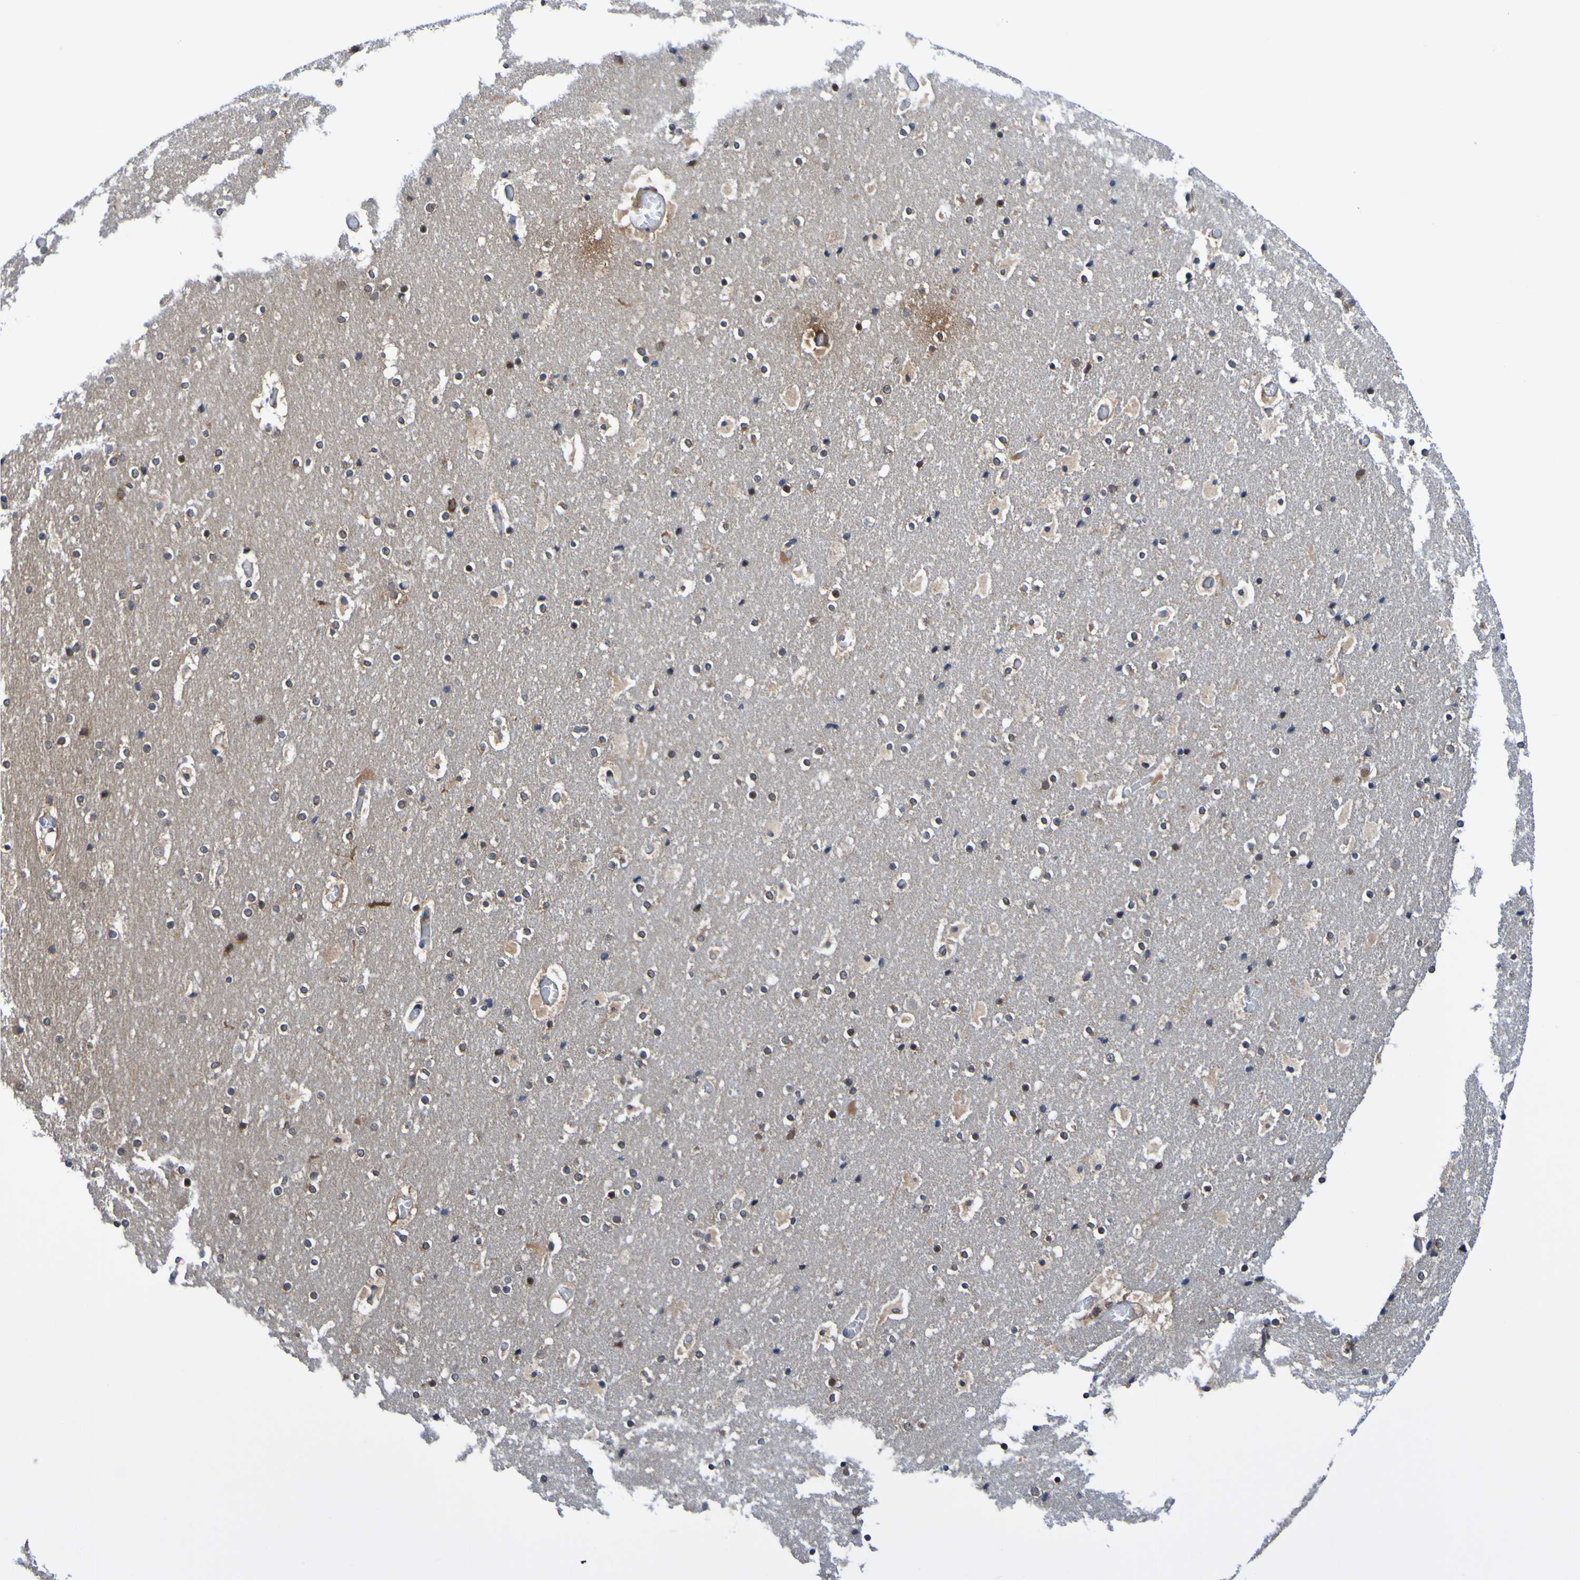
{"staining": {"intensity": "weak", "quantity": ">75%", "location": "cytoplasmic/membranous"}, "tissue": "cerebral cortex", "cell_type": "Endothelial cells", "image_type": "normal", "snomed": [{"axis": "morphology", "description": "Normal tissue, NOS"}, {"axis": "topography", "description": "Cerebral cortex"}], "caption": "Immunohistochemistry (IHC) staining of unremarkable cerebral cortex, which shows low levels of weak cytoplasmic/membranous expression in approximately >75% of endothelial cells indicating weak cytoplasmic/membranous protein expression. The staining was performed using DAB (3,3'-diaminobenzidine) (brown) for protein detection and nuclei were counterstained in hematoxylin (blue).", "gene": "ATIC", "patient": {"sex": "male", "age": 57}}